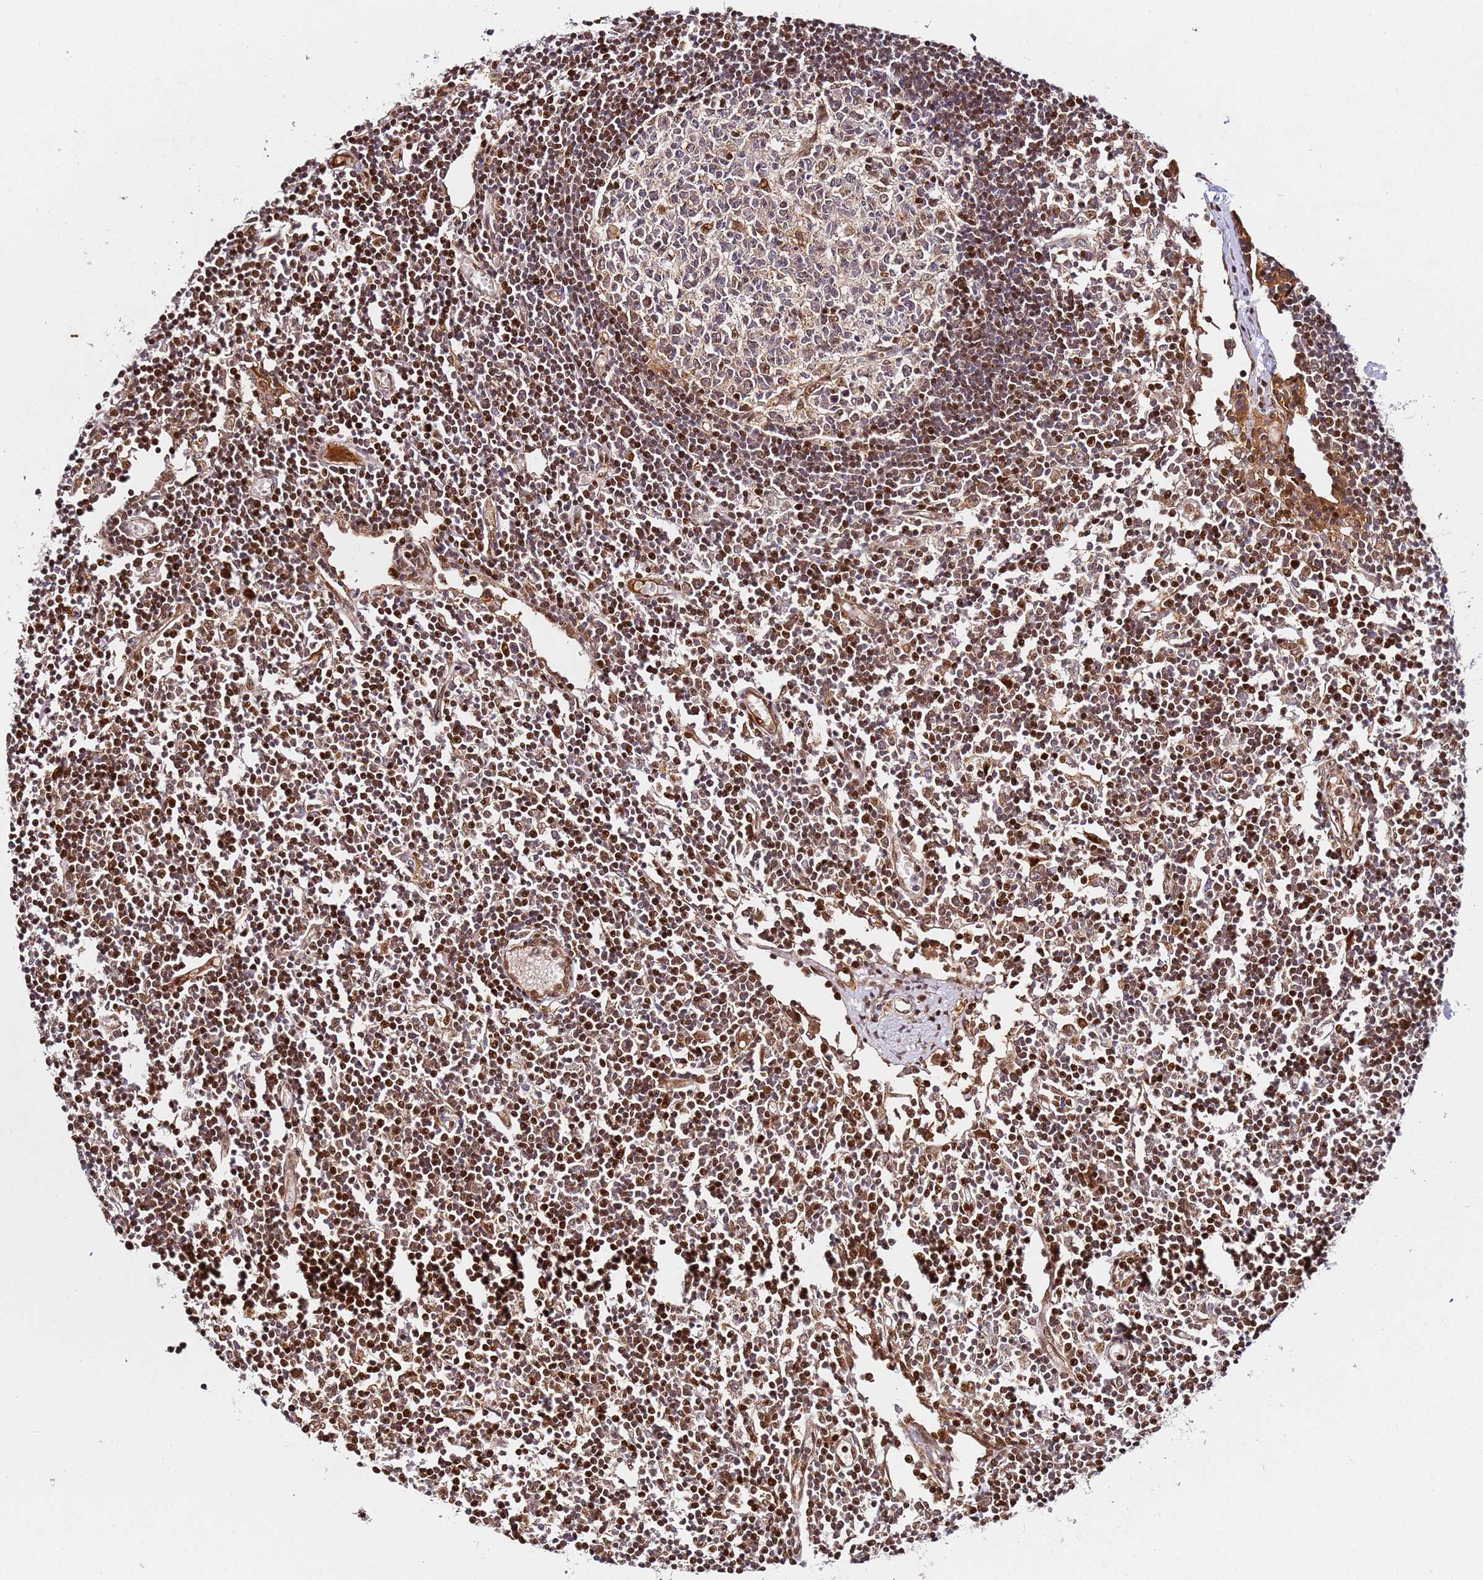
{"staining": {"intensity": "moderate", "quantity": "<25%", "location": "nuclear"}, "tissue": "lymph node", "cell_type": "Germinal center cells", "image_type": "normal", "snomed": [{"axis": "morphology", "description": "Normal tissue, NOS"}, {"axis": "topography", "description": "Lymph node"}], "caption": "A high-resolution image shows immunohistochemistry (IHC) staining of normal lymph node, which exhibits moderate nuclear positivity in about <25% of germinal center cells.", "gene": "SMOX", "patient": {"sex": "female", "age": 11}}